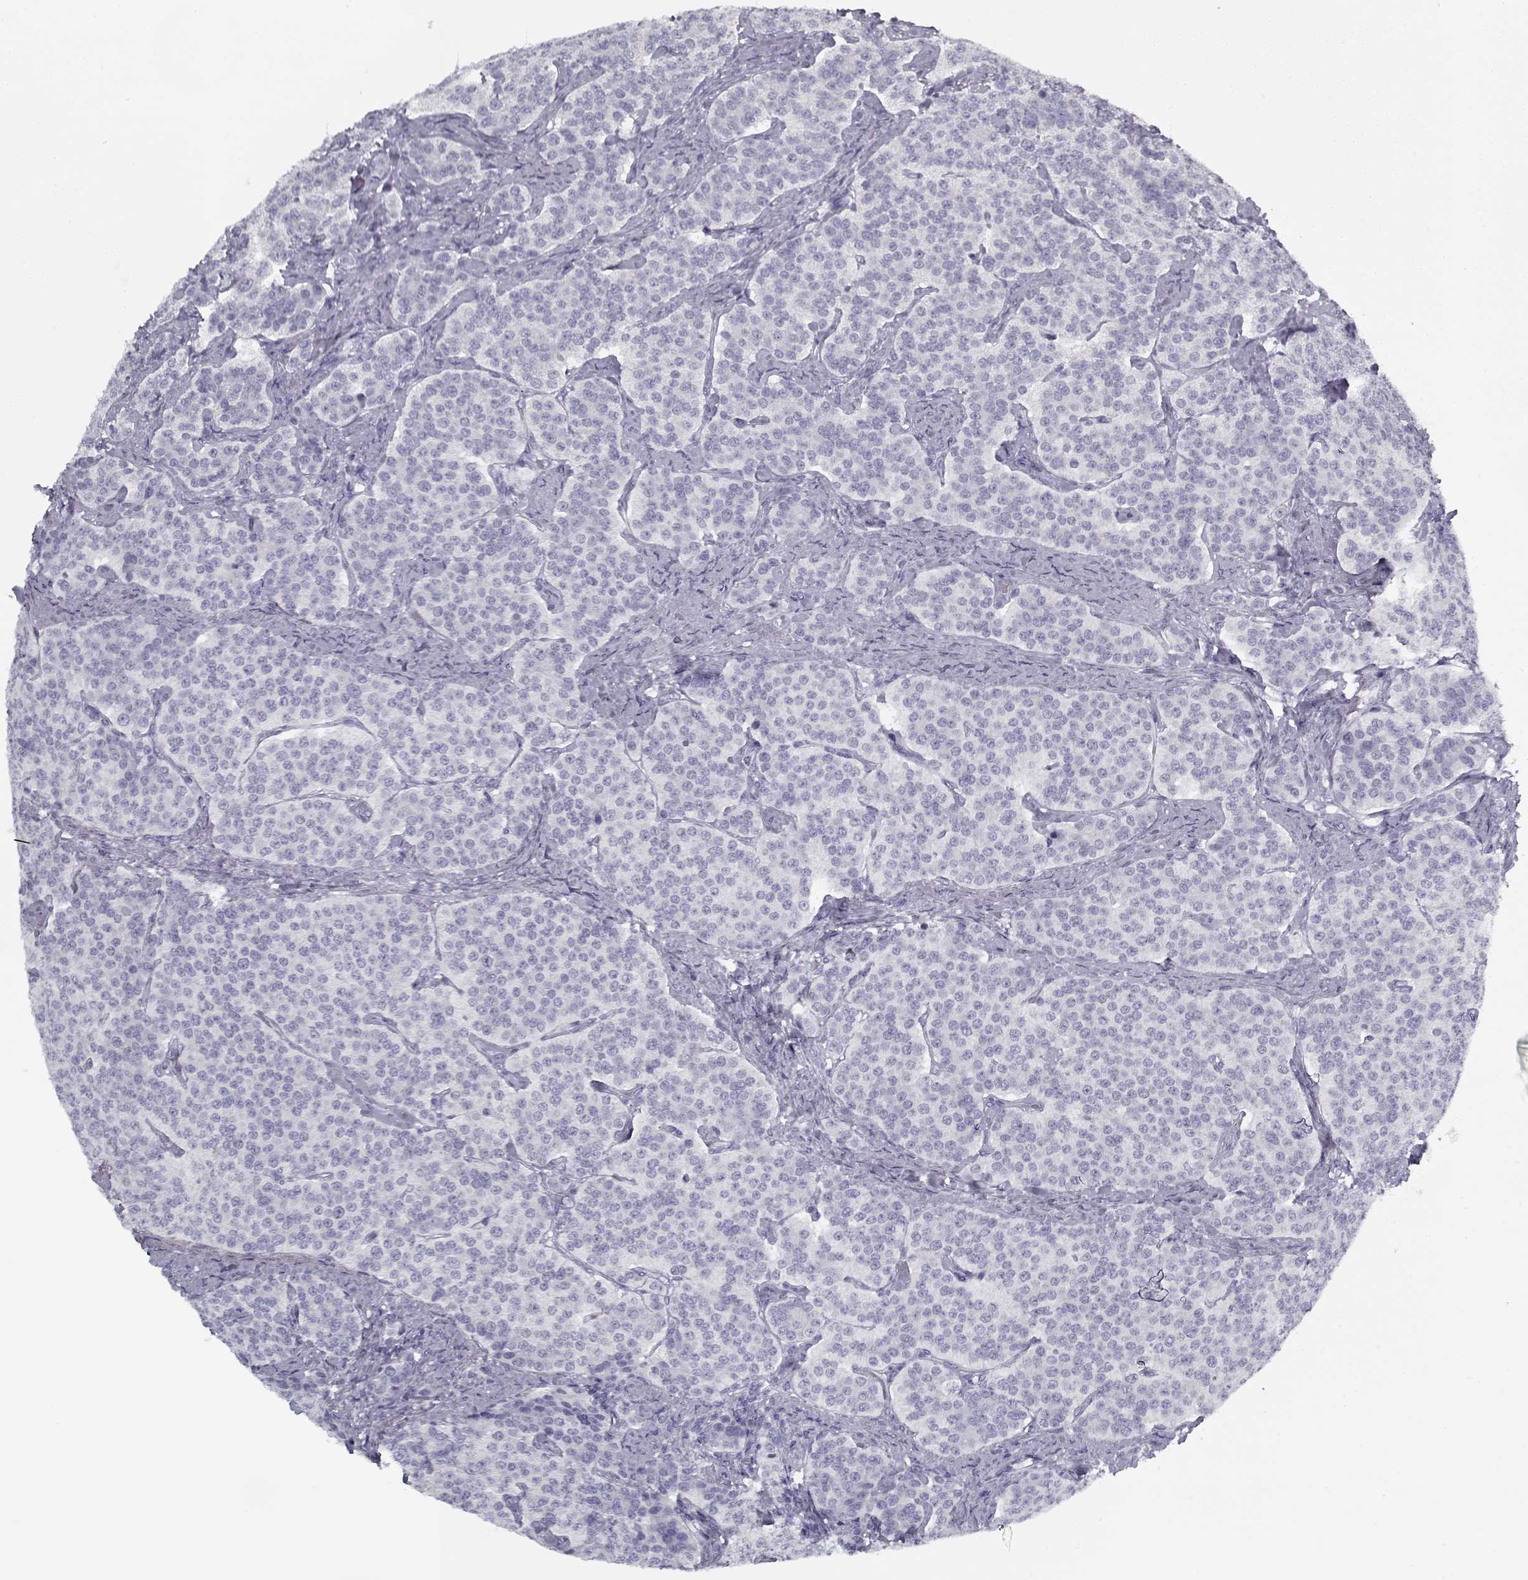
{"staining": {"intensity": "negative", "quantity": "none", "location": "none"}, "tissue": "carcinoid", "cell_type": "Tumor cells", "image_type": "cancer", "snomed": [{"axis": "morphology", "description": "Carcinoid, malignant, NOS"}, {"axis": "topography", "description": "Small intestine"}], "caption": "This is an immunohistochemistry micrograph of human carcinoid. There is no expression in tumor cells.", "gene": "RNF32", "patient": {"sex": "female", "age": 58}}